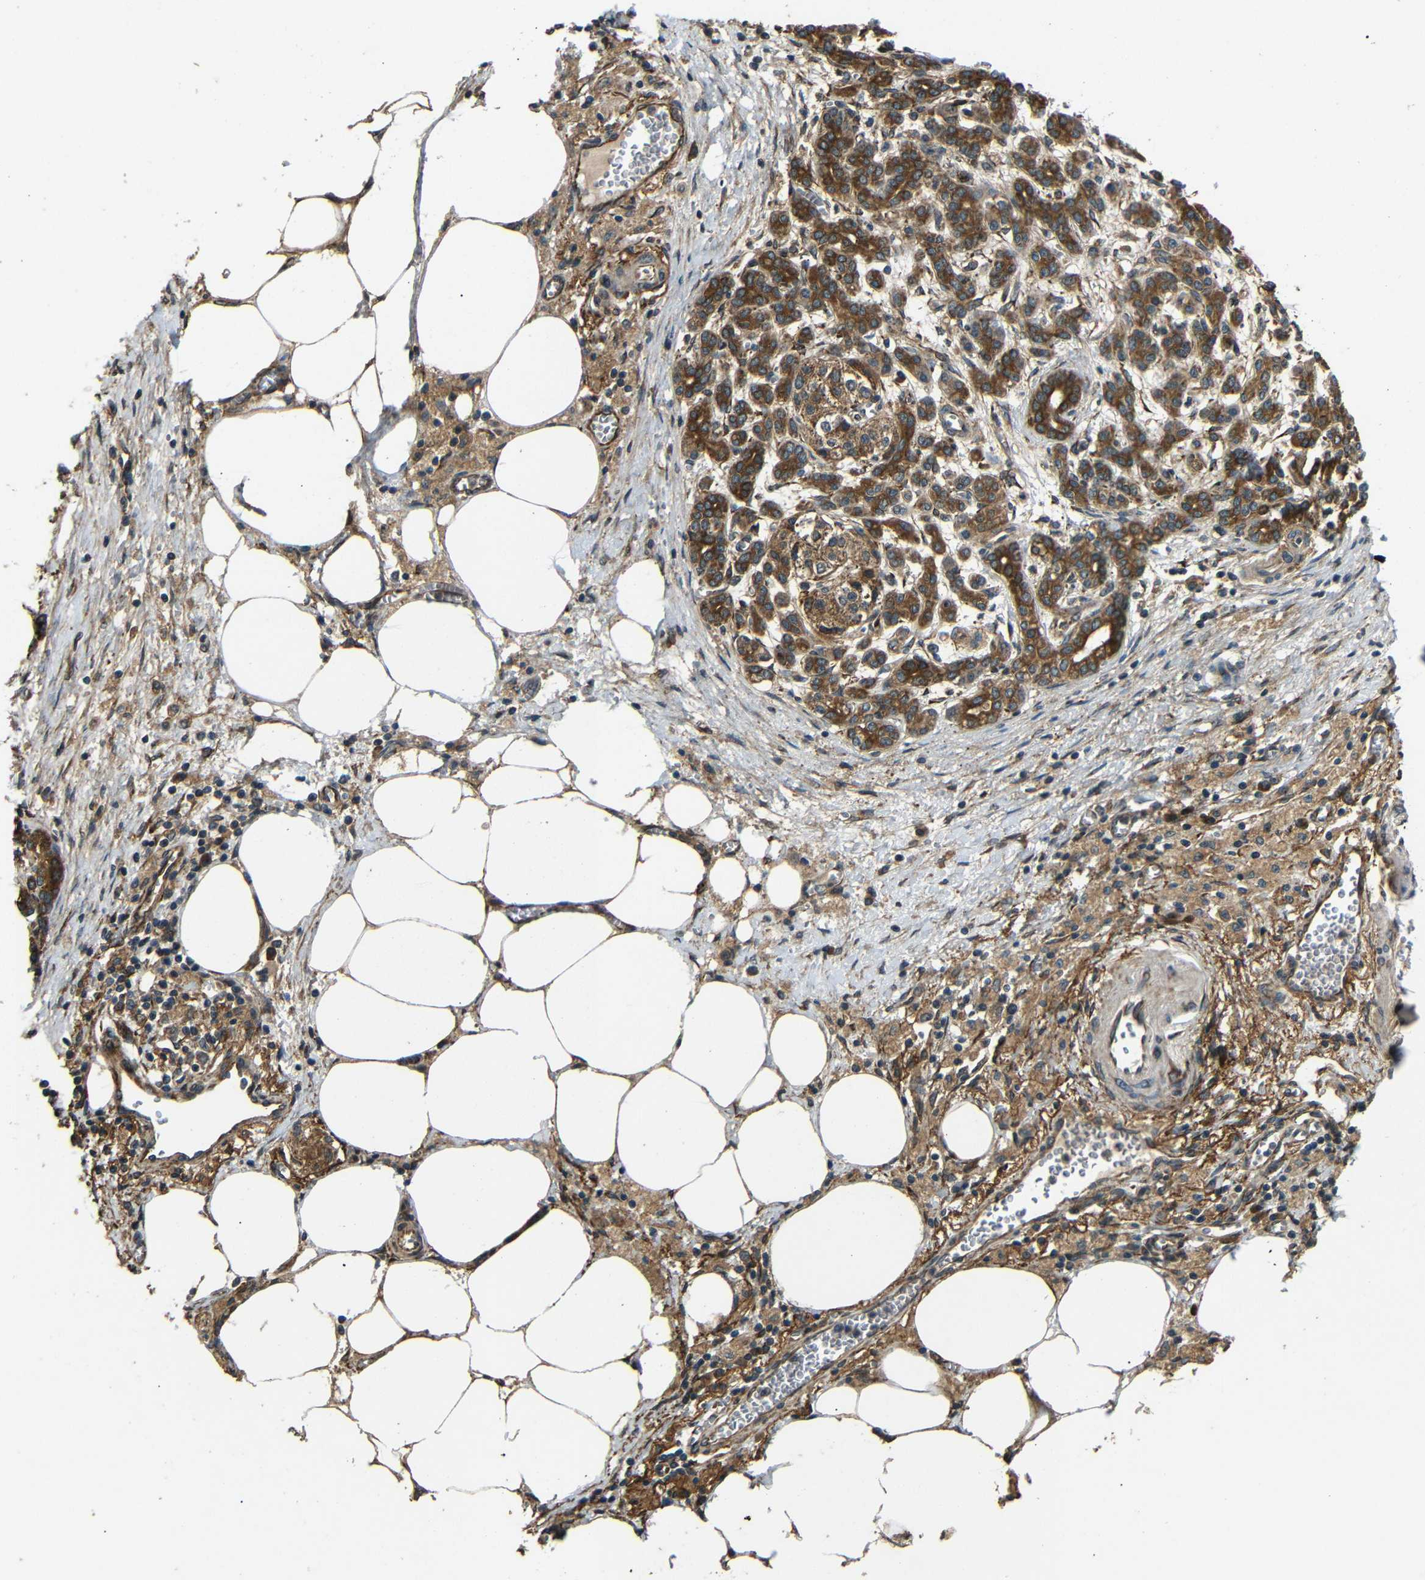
{"staining": {"intensity": "strong", "quantity": ">75%", "location": "cytoplasmic/membranous"}, "tissue": "pancreatic cancer", "cell_type": "Tumor cells", "image_type": "cancer", "snomed": [{"axis": "morphology", "description": "Adenocarcinoma, NOS"}, {"axis": "topography", "description": "Pancreas"}], "caption": "Immunohistochemical staining of pancreatic cancer (adenocarcinoma) displays high levels of strong cytoplasmic/membranous staining in approximately >75% of tumor cells.", "gene": "TRPC1", "patient": {"sex": "female", "age": 70}}